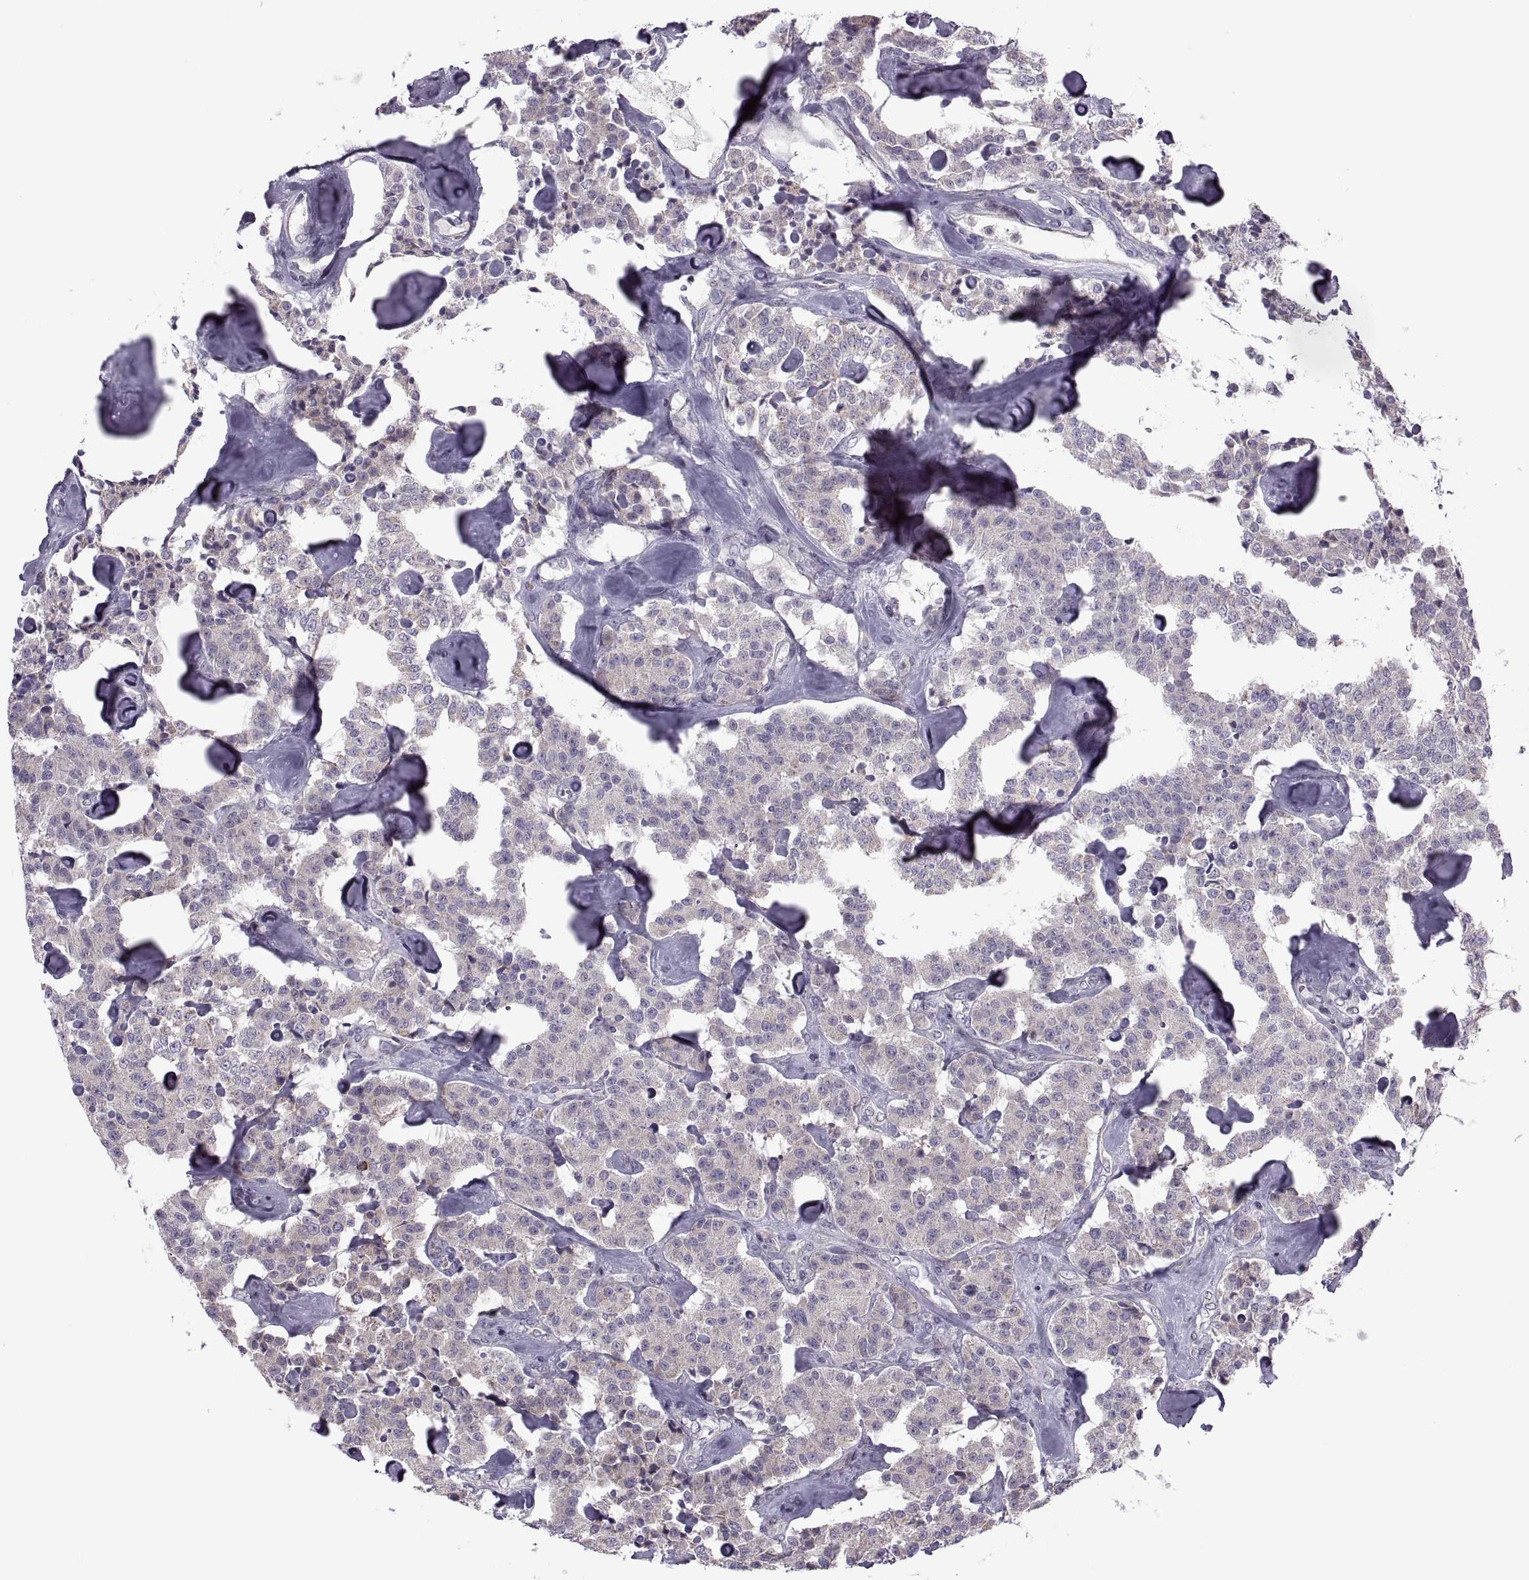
{"staining": {"intensity": "weak", "quantity": "<25%", "location": "cytoplasmic/membranous"}, "tissue": "carcinoid", "cell_type": "Tumor cells", "image_type": "cancer", "snomed": [{"axis": "morphology", "description": "Carcinoid, malignant, NOS"}, {"axis": "topography", "description": "Pancreas"}], "caption": "Malignant carcinoid was stained to show a protein in brown. There is no significant expression in tumor cells.", "gene": "ODF3", "patient": {"sex": "male", "age": 41}}